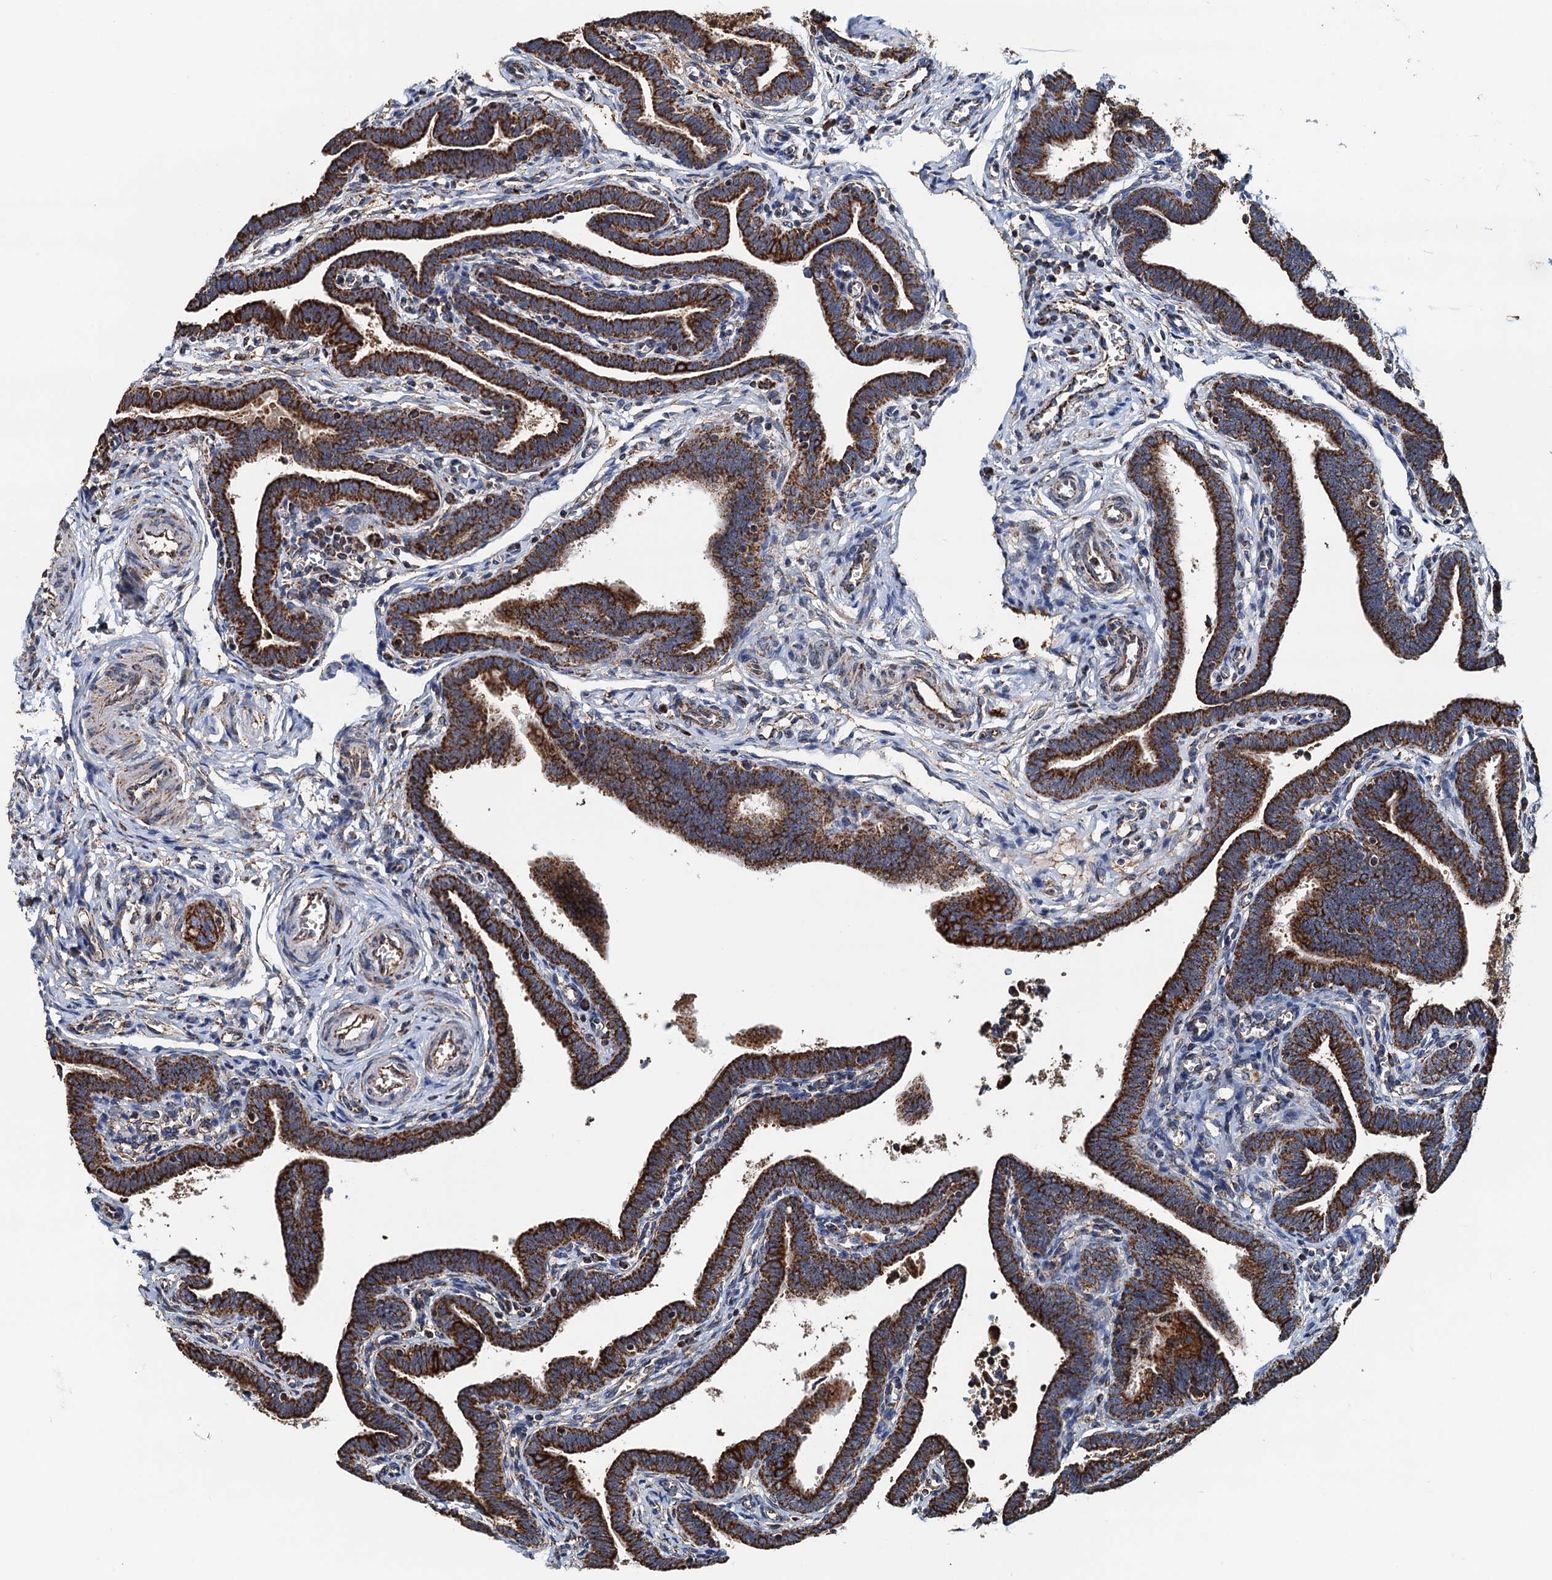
{"staining": {"intensity": "strong", "quantity": ">75%", "location": "cytoplasmic/membranous"}, "tissue": "fallopian tube", "cell_type": "Glandular cells", "image_type": "normal", "snomed": [{"axis": "morphology", "description": "Normal tissue, NOS"}, {"axis": "topography", "description": "Fallopian tube"}], "caption": "This micrograph reveals immunohistochemistry staining of normal fallopian tube, with high strong cytoplasmic/membranous staining in approximately >75% of glandular cells.", "gene": "AAGAB", "patient": {"sex": "female", "age": 36}}